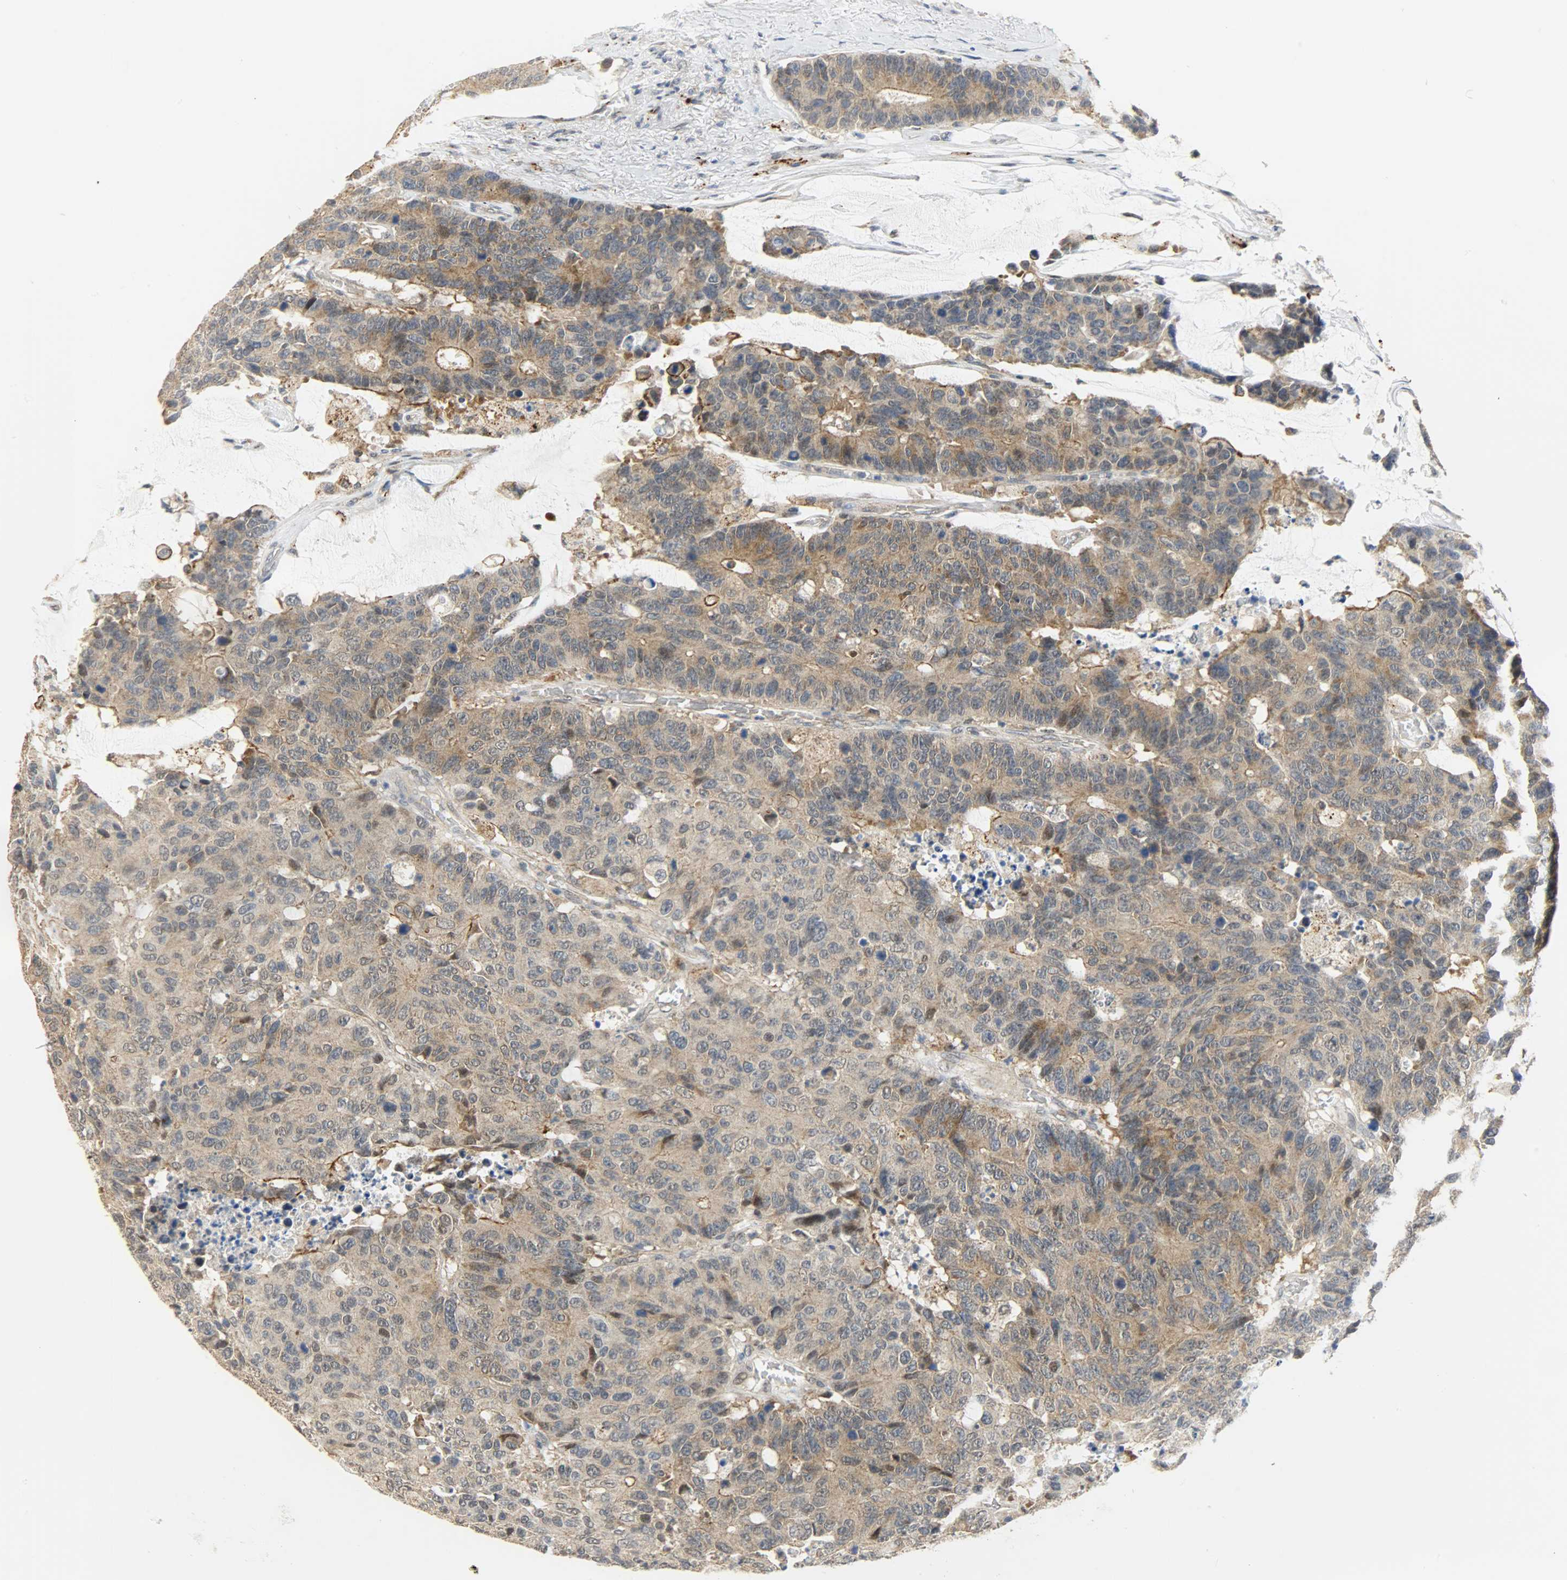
{"staining": {"intensity": "moderate", "quantity": ">75%", "location": "cytoplasmic/membranous"}, "tissue": "colorectal cancer", "cell_type": "Tumor cells", "image_type": "cancer", "snomed": [{"axis": "morphology", "description": "Adenocarcinoma, NOS"}, {"axis": "topography", "description": "Colon"}], "caption": "Moderate cytoplasmic/membranous staining for a protein is identified in approximately >75% of tumor cells of colorectal cancer using immunohistochemistry (IHC).", "gene": "GIT2", "patient": {"sex": "female", "age": 86}}